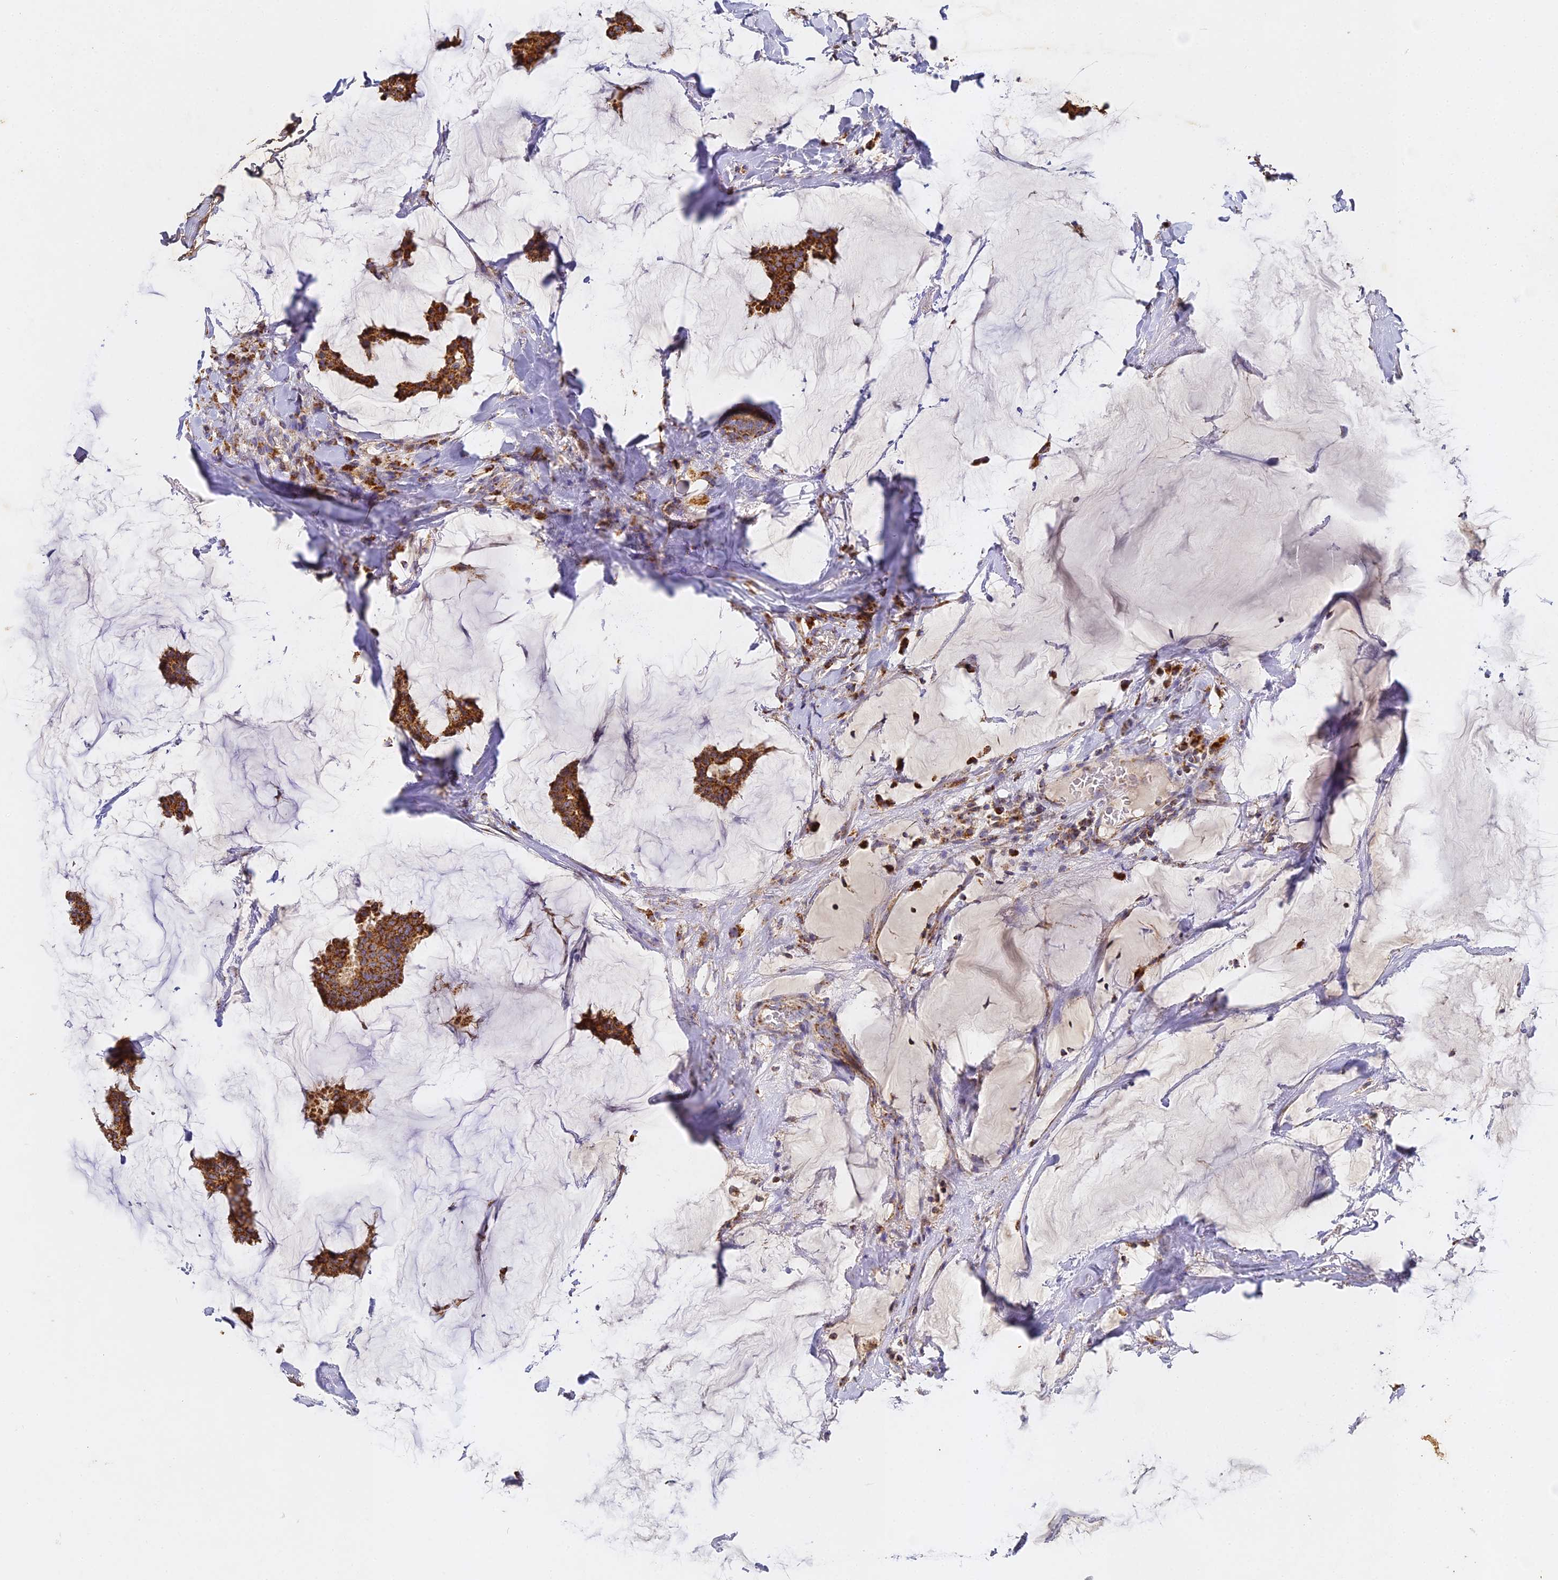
{"staining": {"intensity": "strong", "quantity": ">75%", "location": "cytoplasmic/membranous"}, "tissue": "breast cancer", "cell_type": "Tumor cells", "image_type": "cancer", "snomed": [{"axis": "morphology", "description": "Duct carcinoma"}, {"axis": "topography", "description": "Breast"}], "caption": "Breast intraductal carcinoma stained for a protein displays strong cytoplasmic/membranous positivity in tumor cells.", "gene": "DONSON", "patient": {"sex": "female", "age": 93}}